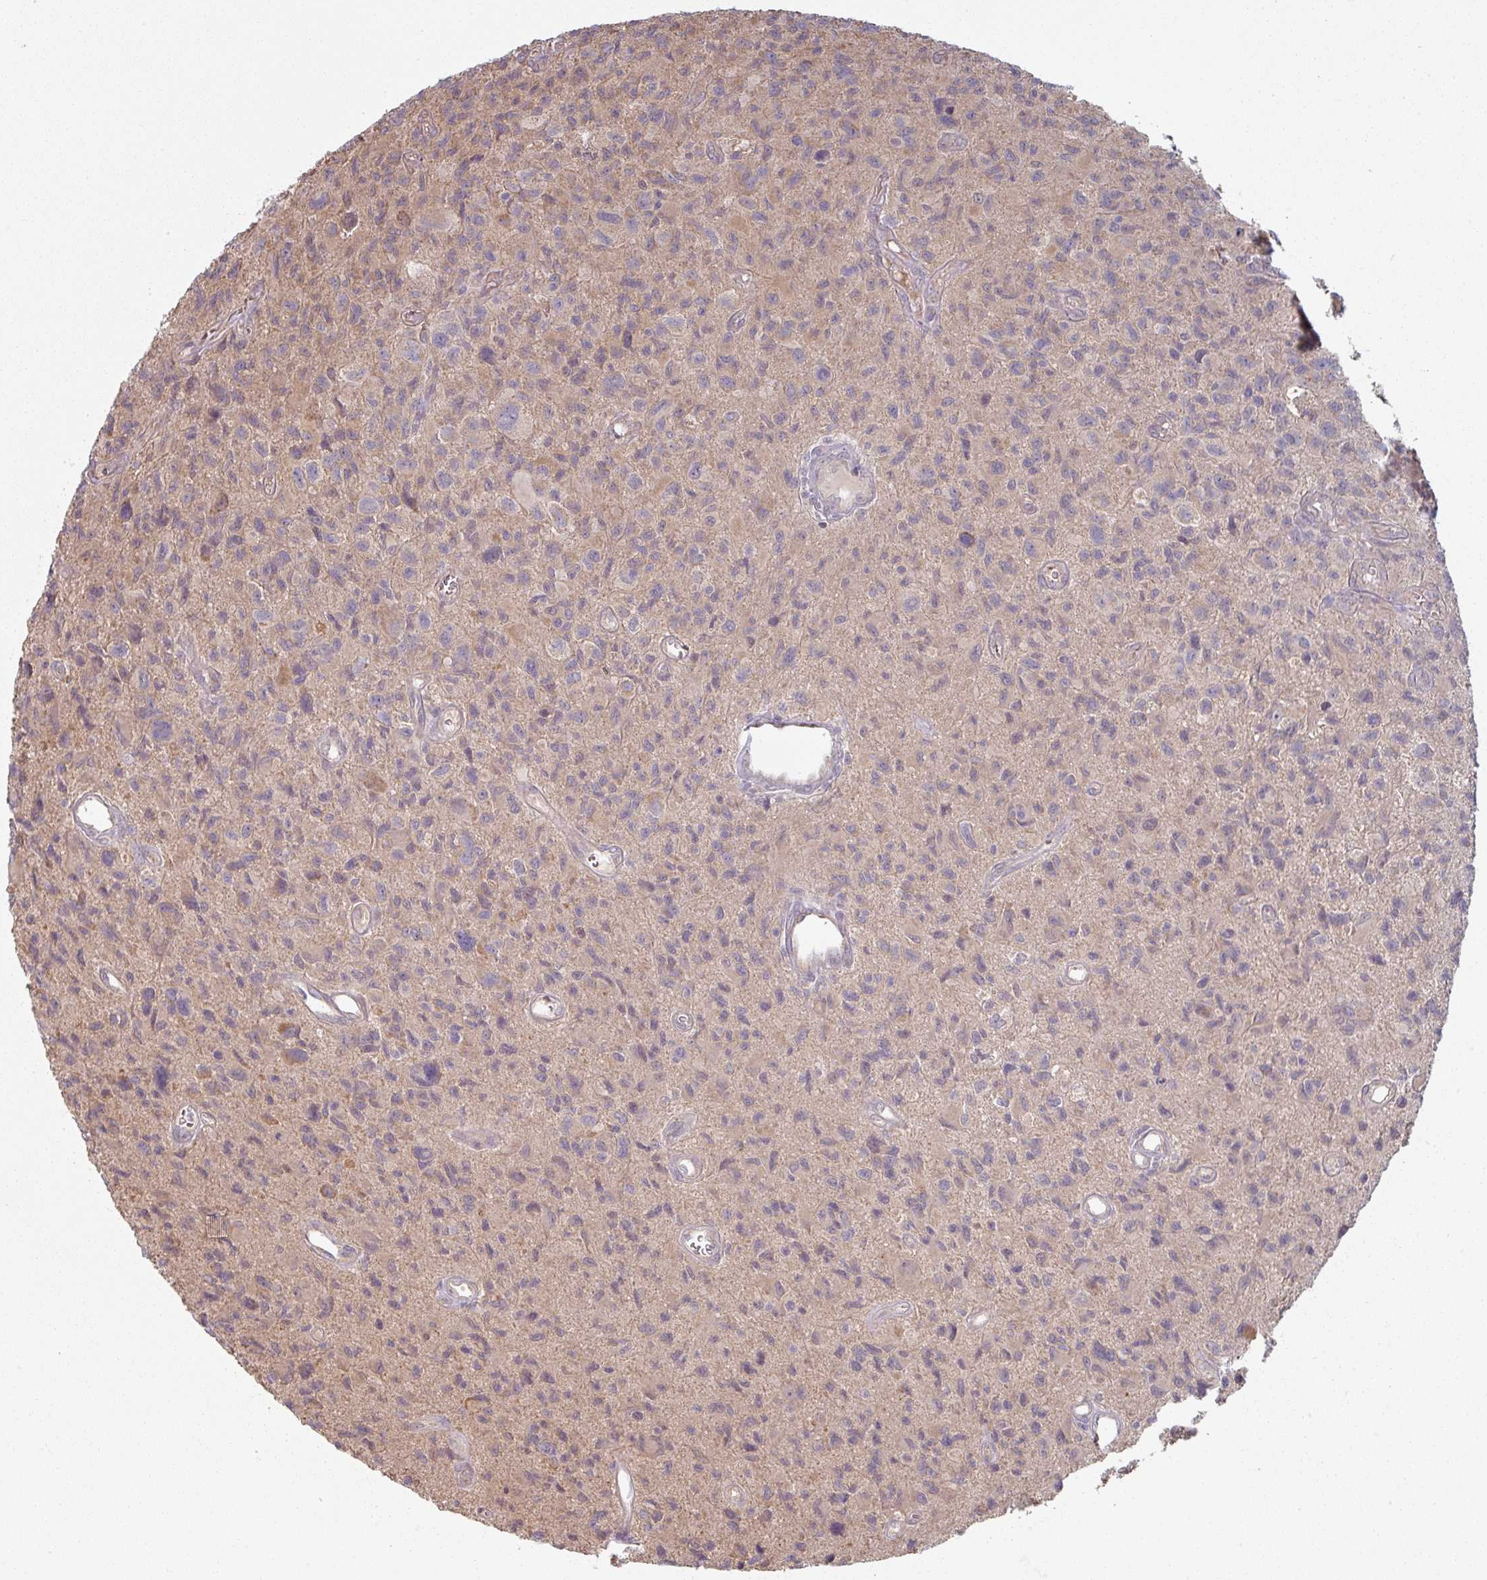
{"staining": {"intensity": "weak", "quantity": "<25%", "location": "cytoplasmic/membranous"}, "tissue": "glioma", "cell_type": "Tumor cells", "image_type": "cancer", "snomed": [{"axis": "morphology", "description": "Glioma, malignant, High grade"}, {"axis": "topography", "description": "Brain"}], "caption": "The photomicrograph exhibits no staining of tumor cells in malignant glioma (high-grade). Nuclei are stained in blue.", "gene": "PLEKHJ1", "patient": {"sex": "male", "age": 76}}